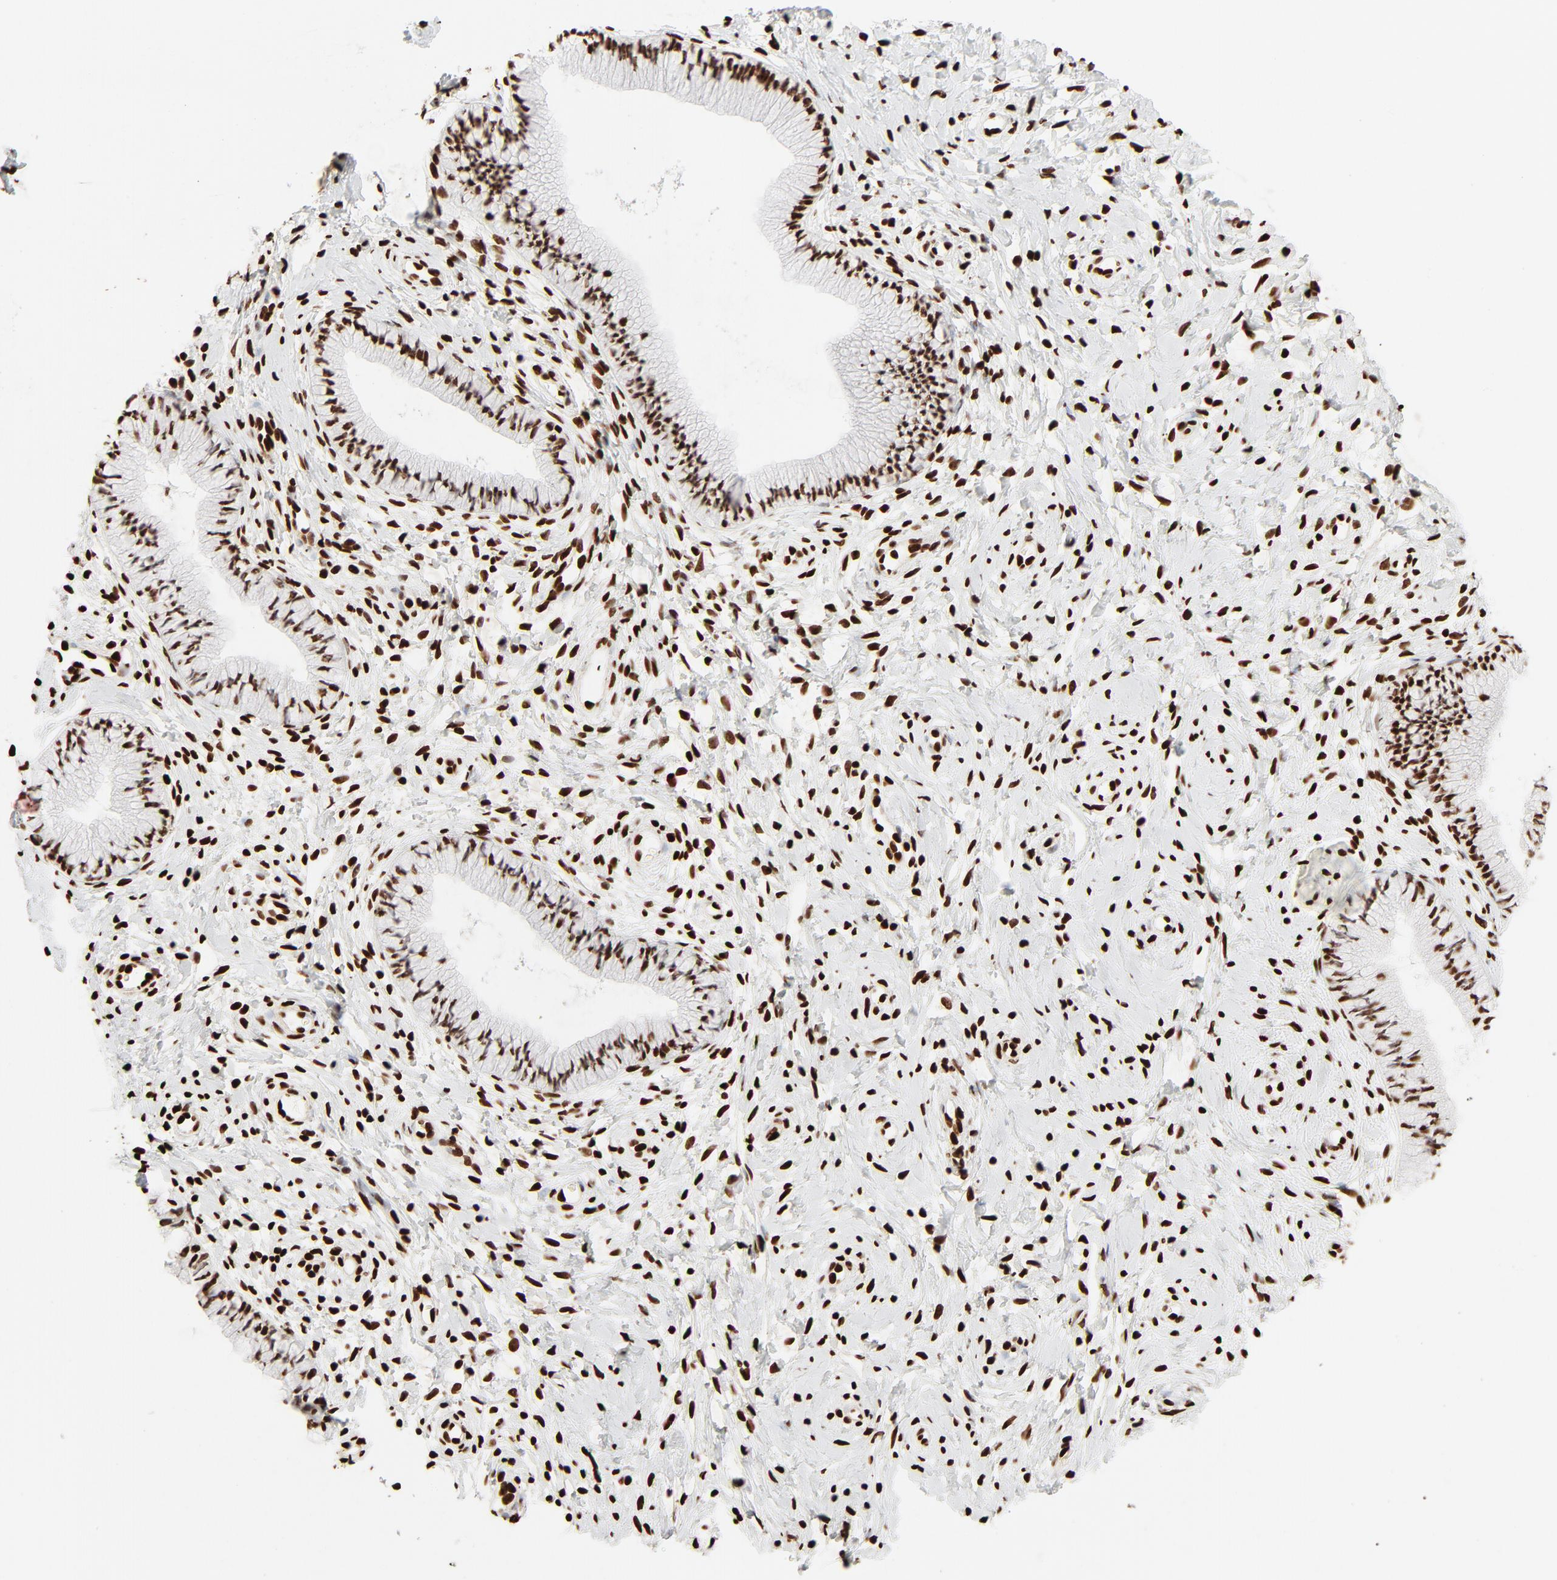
{"staining": {"intensity": "strong", "quantity": ">75%", "location": "nuclear"}, "tissue": "cervix", "cell_type": "Glandular cells", "image_type": "normal", "snomed": [{"axis": "morphology", "description": "Normal tissue, NOS"}, {"axis": "topography", "description": "Cervix"}], "caption": "IHC staining of normal cervix, which exhibits high levels of strong nuclear positivity in approximately >75% of glandular cells indicating strong nuclear protein expression. The staining was performed using DAB (3,3'-diaminobenzidine) (brown) for protein detection and nuclei were counterstained in hematoxylin (blue).", "gene": "HMGB1", "patient": {"sex": "female", "age": 46}}